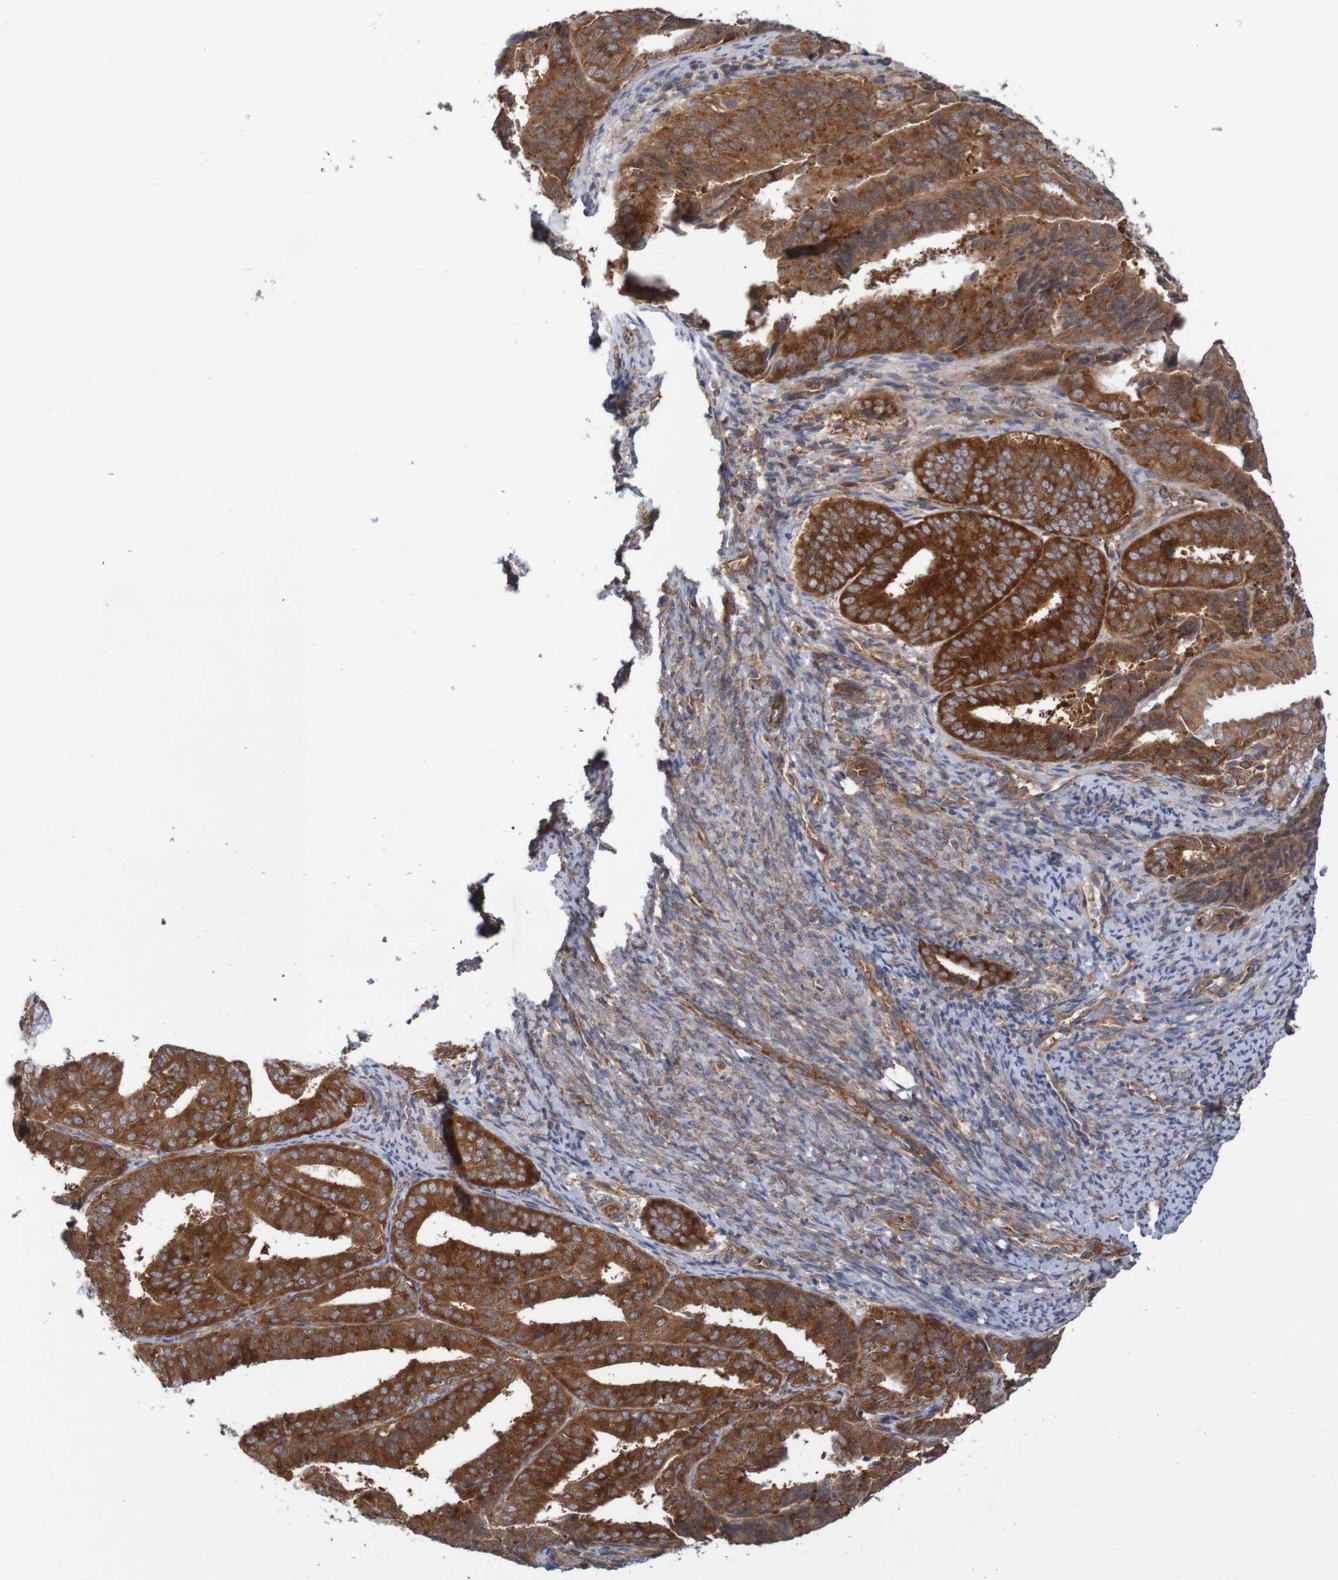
{"staining": {"intensity": "strong", "quantity": ">75%", "location": "cytoplasmic/membranous"}, "tissue": "endometrial cancer", "cell_type": "Tumor cells", "image_type": "cancer", "snomed": [{"axis": "morphology", "description": "Adenocarcinoma, NOS"}, {"axis": "topography", "description": "Endometrium"}], "caption": "This image exhibits endometrial cancer (adenocarcinoma) stained with immunohistochemistry (IHC) to label a protein in brown. The cytoplasmic/membranous of tumor cells show strong positivity for the protein. Nuclei are counter-stained blue.", "gene": "LRRC47", "patient": {"sex": "female", "age": 63}}